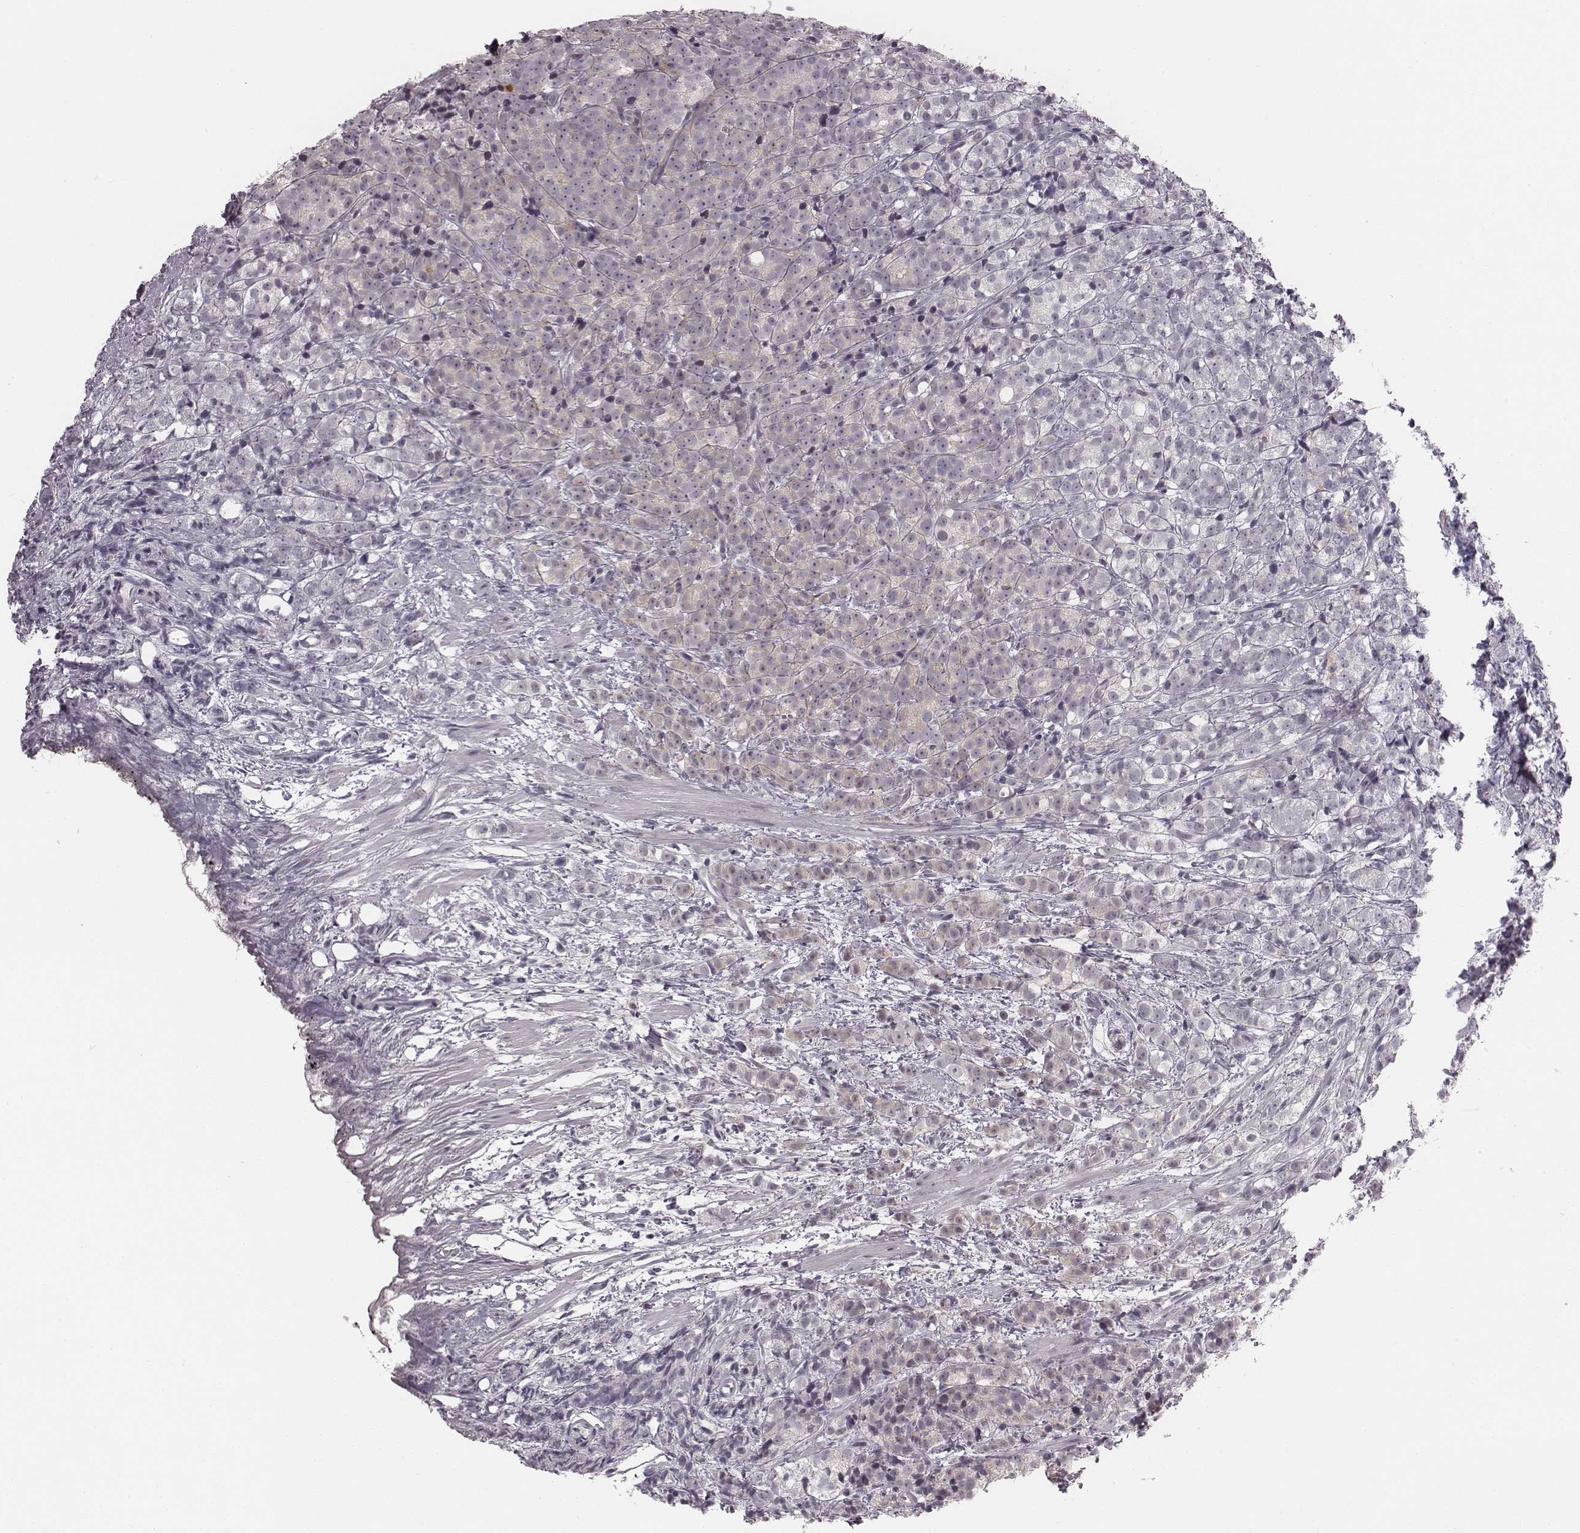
{"staining": {"intensity": "weak", "quantity": "<25%", "location": "cytoplasmic/membranous"}, "tissue": "prostate cancer", "cell_type": "Tumor cells", "image_type": "cancer", "snomed": [{"axis": "morphology", "description": "Adenocarcinoma, High grade"}, {"axis": "topography", "description": "Prostate"}], "caption": "DAB (3,3'-diaminobenzidine) immunohistochemical staining of human prostate cancer (adenocarcinoma (high-grade)) reveals no significant staining in tumor cells.", "gene": "RPGRIP1", "patient": {"sex": "male", "age": 53}}